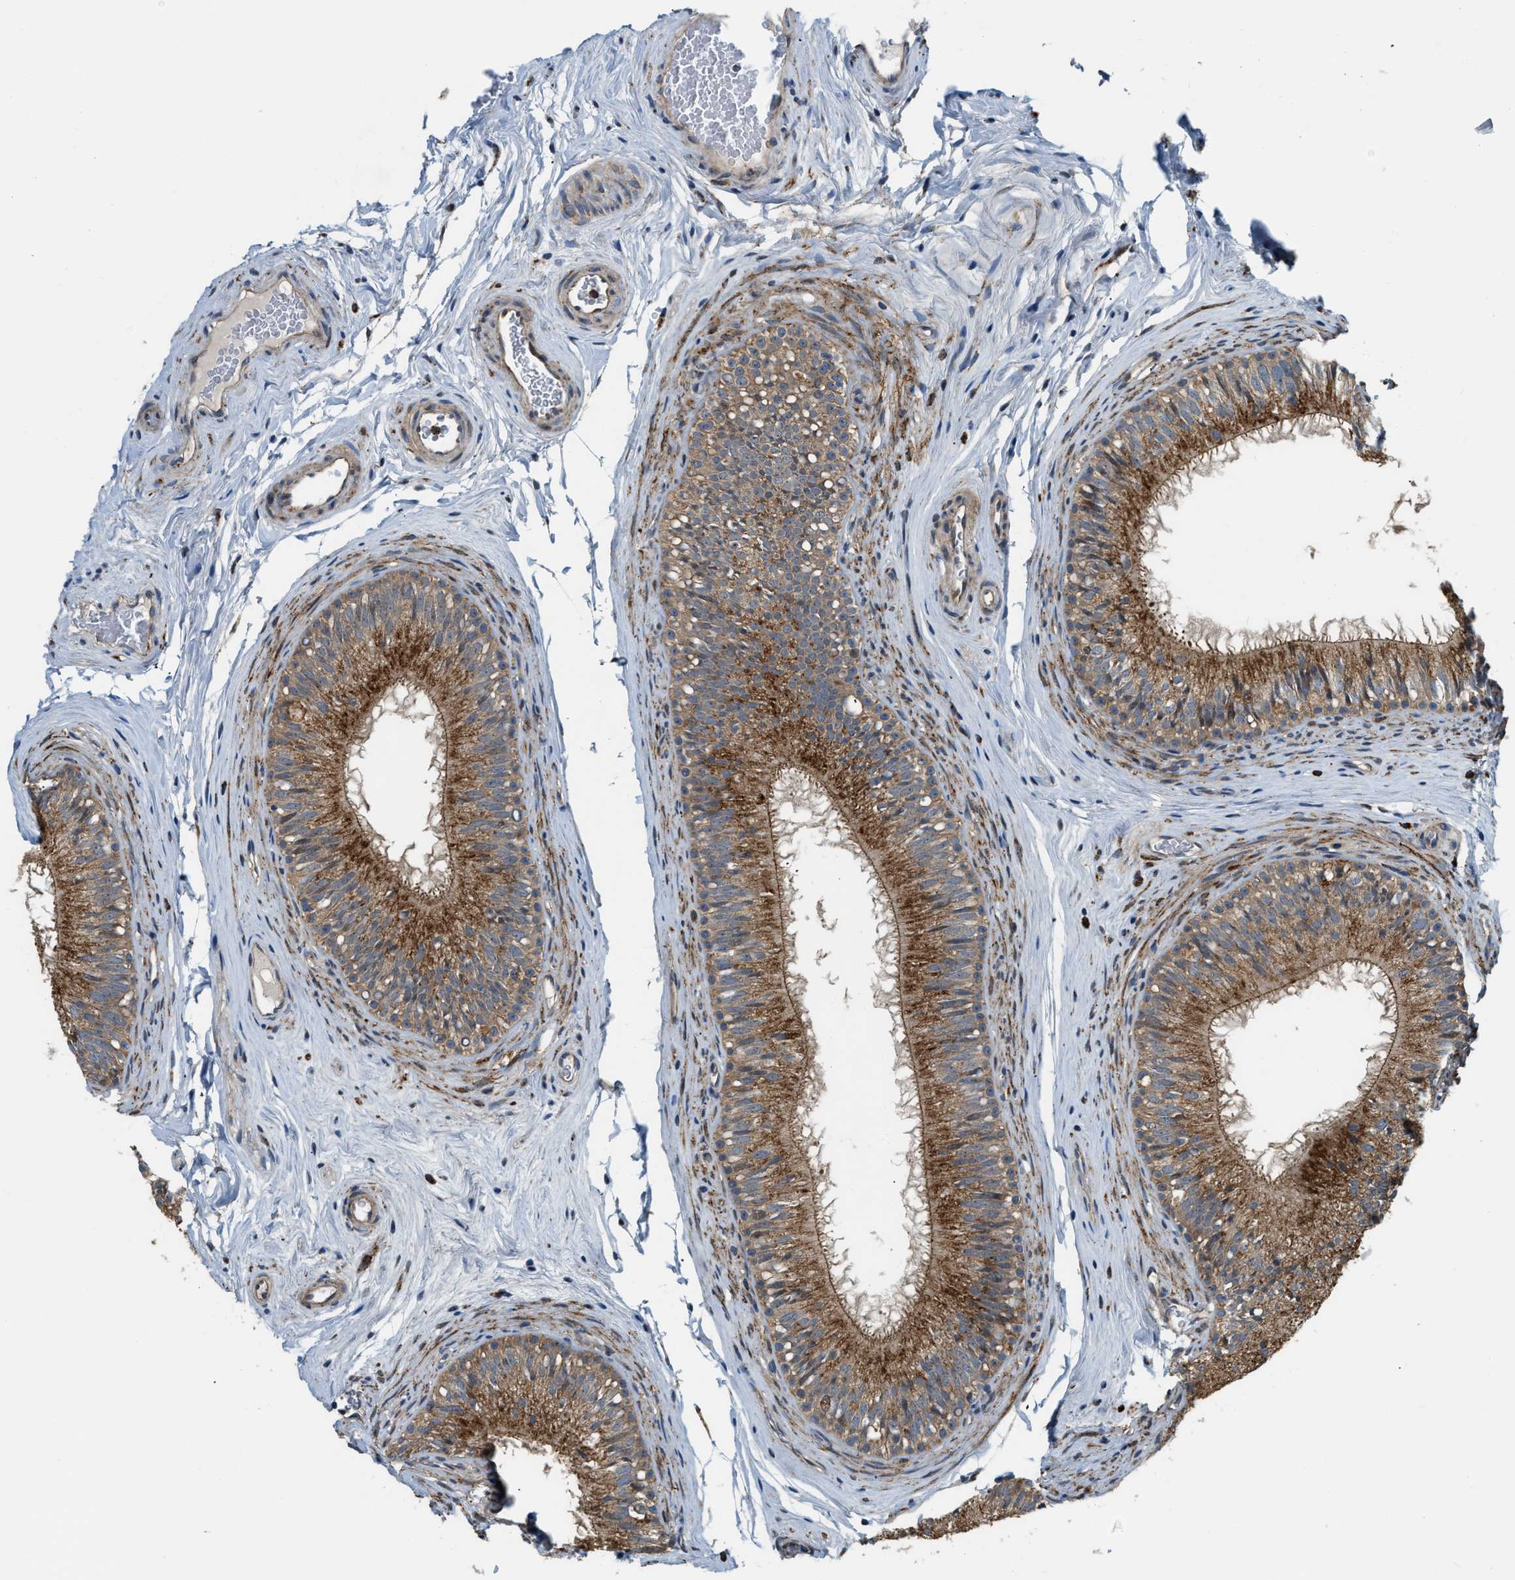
{"staining": {"intensity": "strong", "quantity": ">75%", "location": "cytoplasmic/membranous"}, "tissue": "epididymis", "cell_type": "Glandular cells", "image_type": "normal", "snomed": [{"axis": "morphology", "description": "Normal tissue, NOS"}, {"axis": "topography", "description": "Testis"}, {"axis": "topography", "description": "Epididymis"}], "caption": "A photomicrograph of epididymis stained for a protein exhibits strong cytoplasmic/membranous brown staining in glandular cells. The staining was performed using DAB (3,3'-diaminobenzidine), with brown indicating positive protein expression. Nuclei are stained blue with hematoxylin.", "gene": "STARD3NL", "patient": {"sex": "male", "age": 36}}